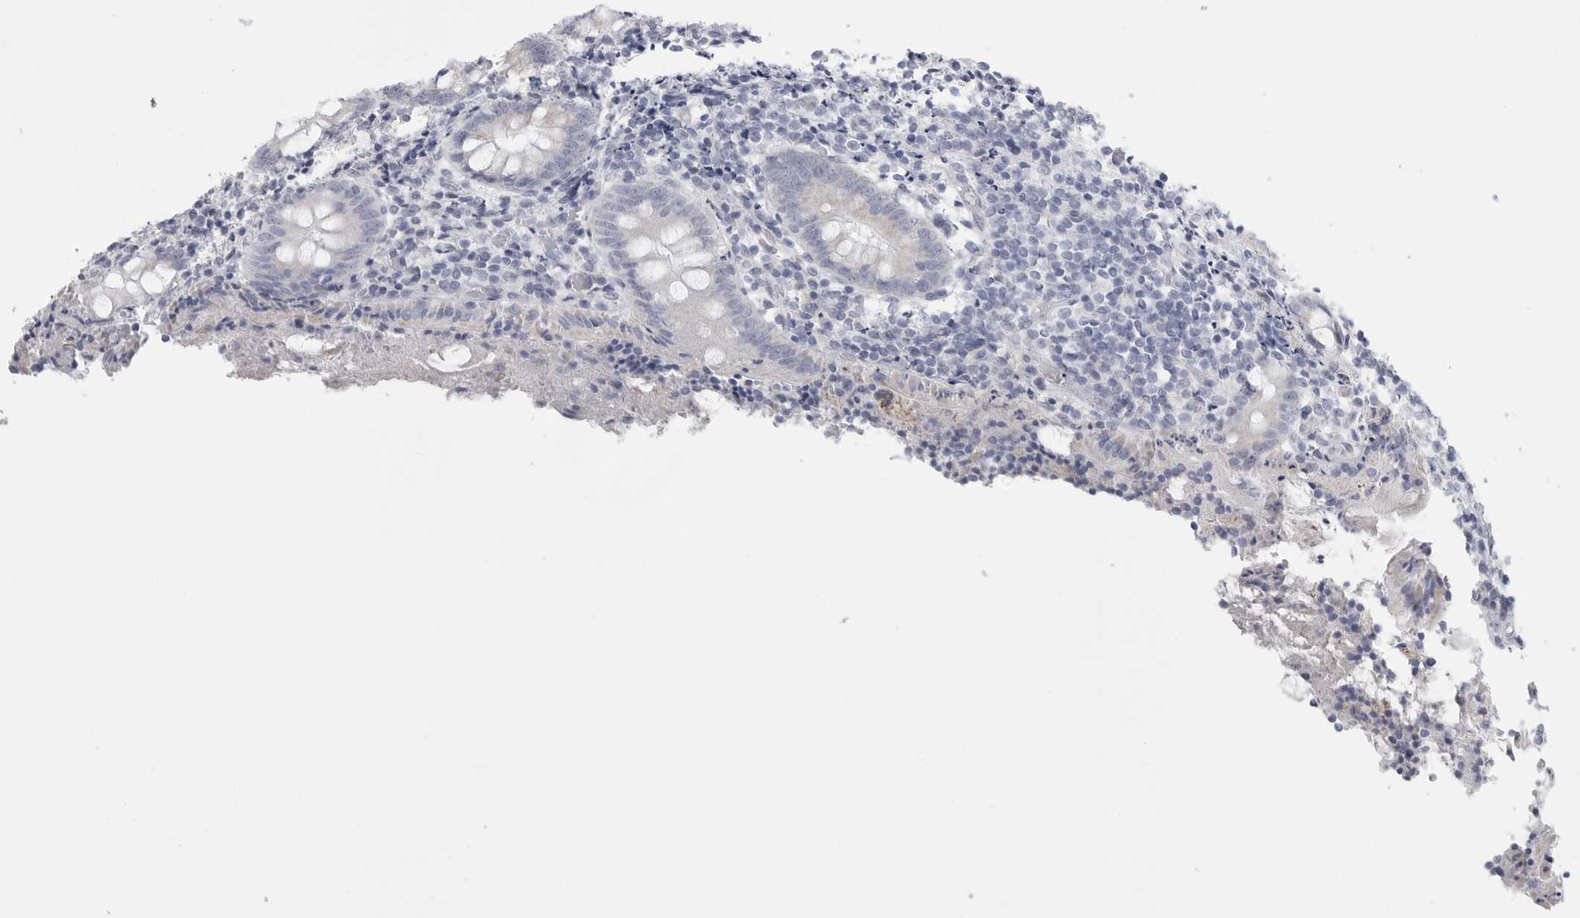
{"staining": {"intensity": "negative", "quantity": "none", "location": "none"}, "tissue": "appendix", "cell_type": "Glandular cells", "image_type": "normal", "snomed": [{"axis": "morphology", "description": "Normal tissue, NOS"}, {"axis": "topography", "description": "Appendix"}], "caption": "Protein analysis of normal appendix exhibits no significant expression in glandular cells.", "gene": "TNR", "patient": {"sex": "female", "age": 17}}